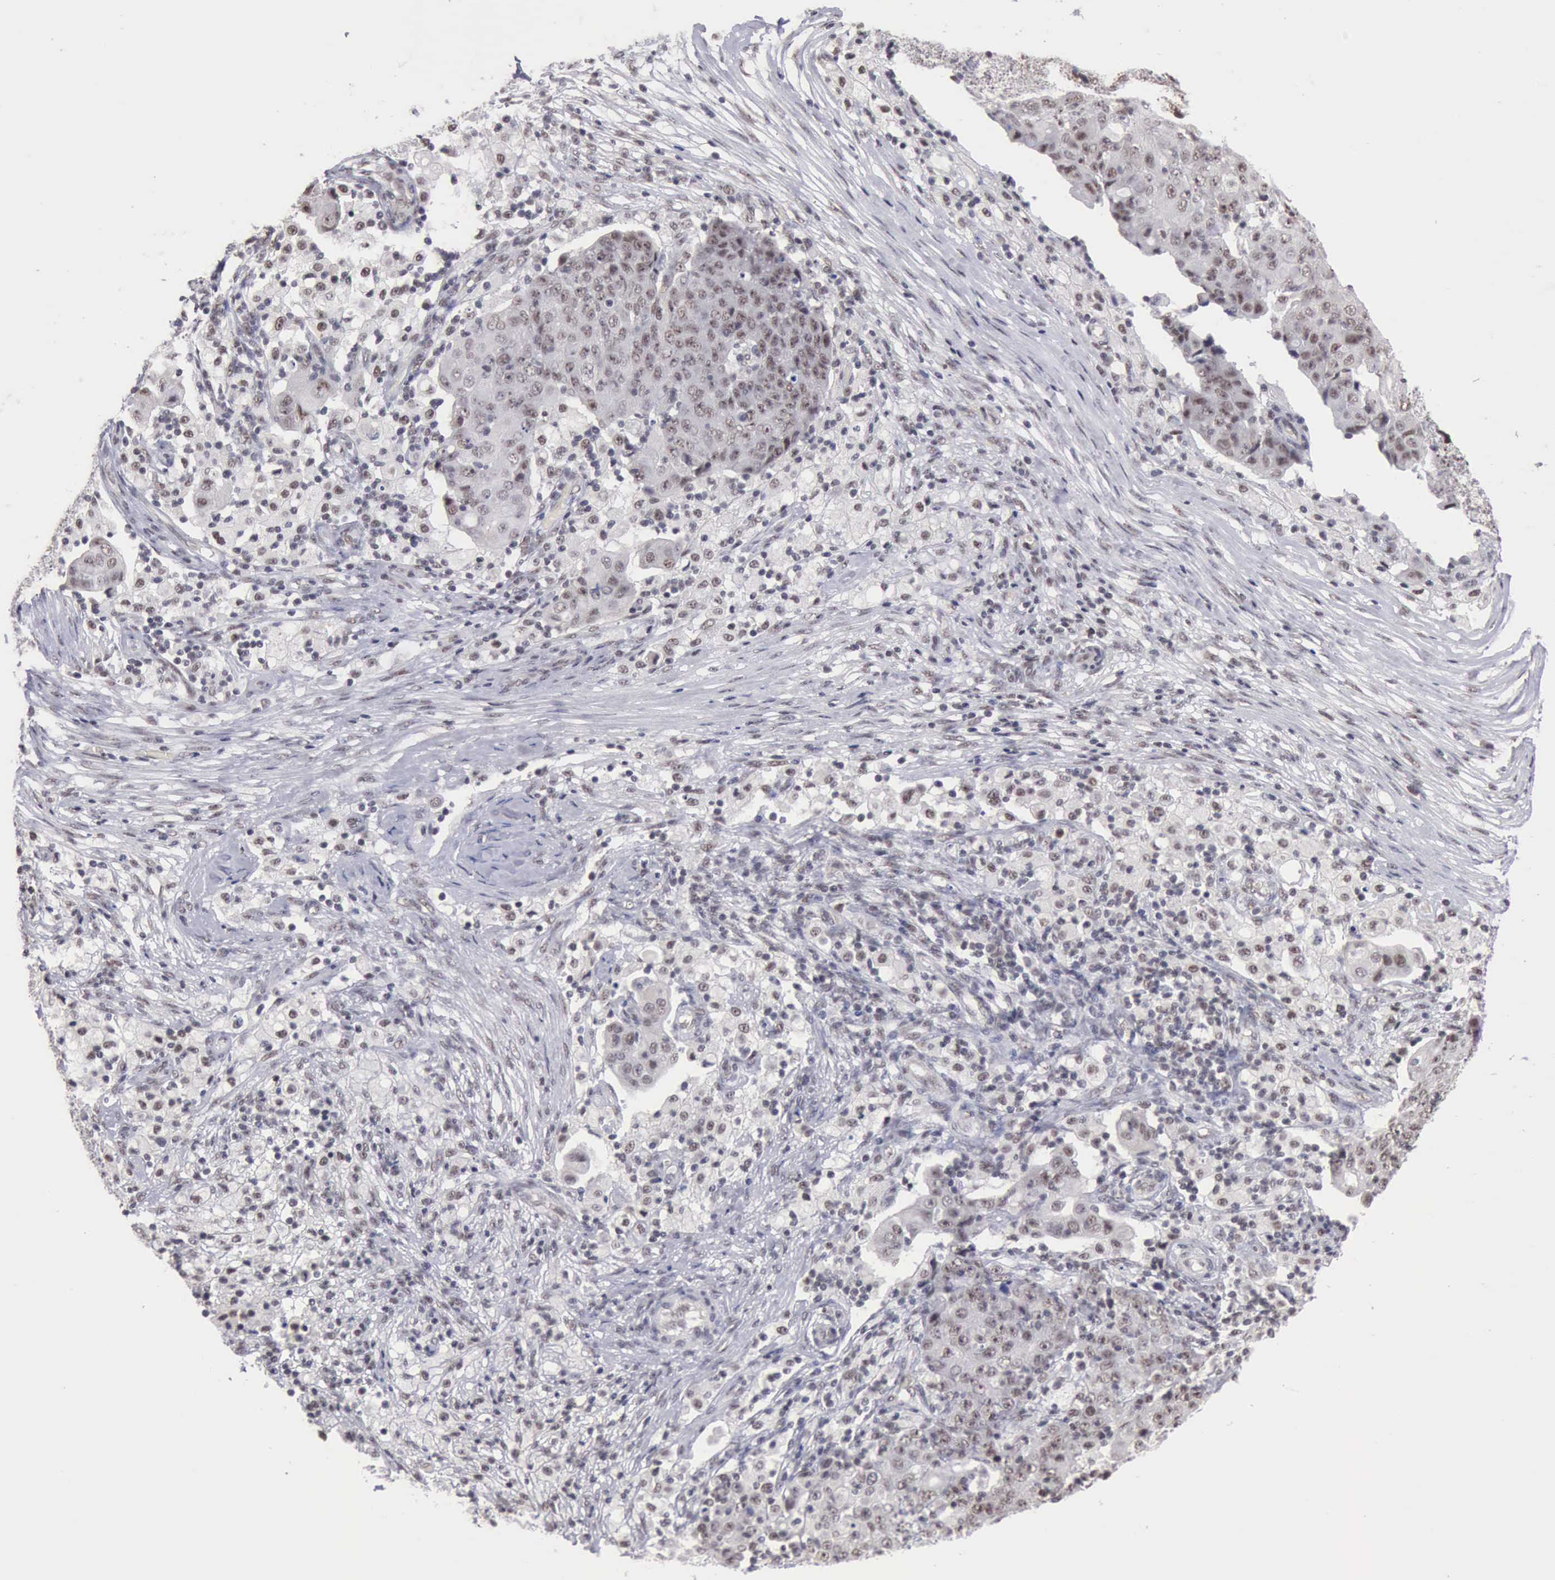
{"staining": {"intensity": "weak", "quantity": "<25%", "location": "nuclear"}, "tissue": "ovarian cancer", "cell_type": "Tumor cells", "image_type": "cancer", "snomed": [{"axis": "morphology", "description": "Carcinoma, endometroid"}, {"axis": "topography", "description": "Ovary"}], "caption": "This is an immunohistochemistry micrograph of ovarian cancer (endometroid carcinoma). There is no expression in tumor cells.", "gene": "TAF1", "patient": {"sex": "female", "age": 42}}